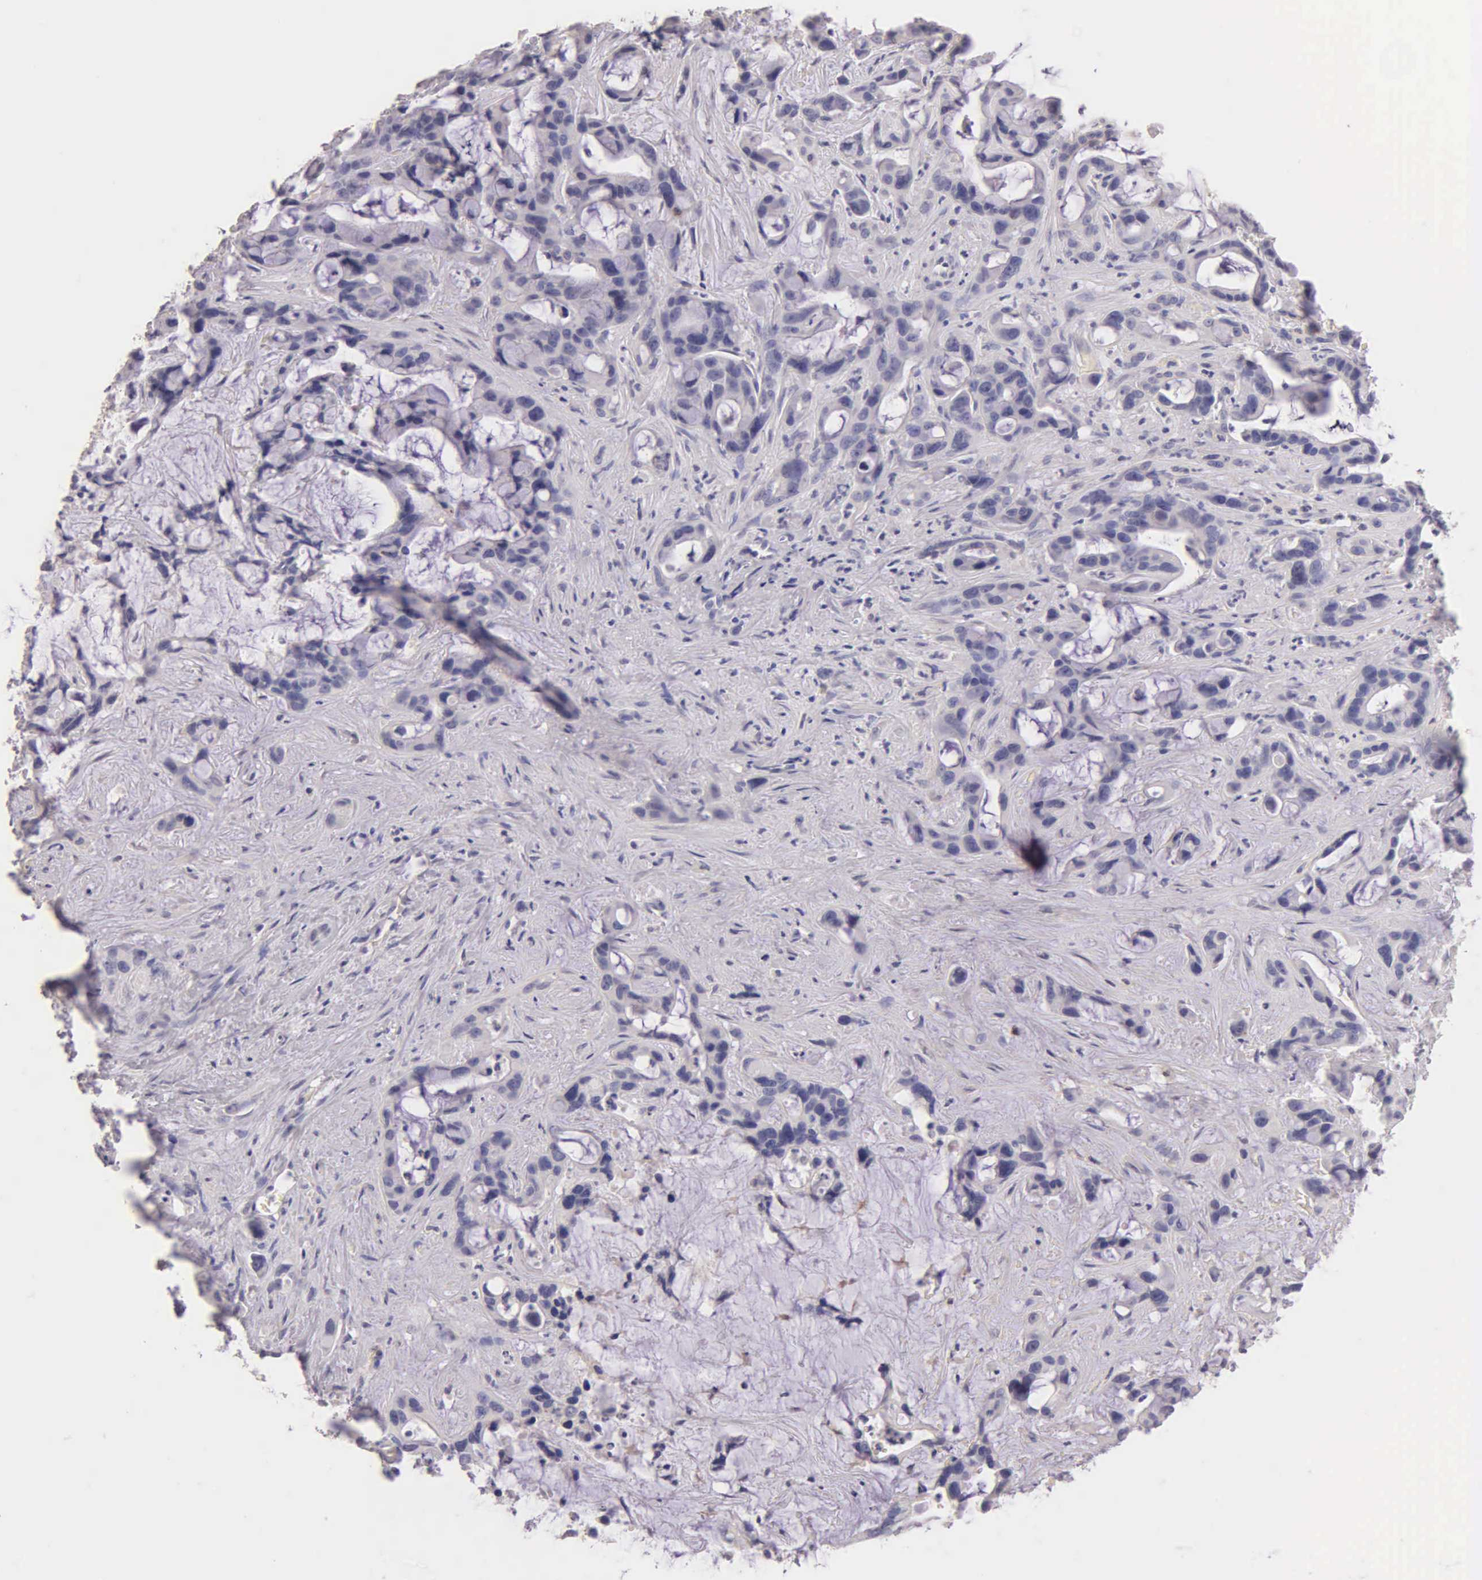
{"staining": {"intensity": "negative", "quantity": "none", "location": "none"}, "tissue": "liver cancer", "cell_type": "Tumor cells", "image_type": "cancer", "snomed": [{"axis": "morphology", "description": "Cholangiocarcinoma"}, {"axis": "topography", "description": "Liver"}], "caption": "This is an immunohistochemistry (IHC) histopathology image of liver cancer (cholangiocarcinoma). There is no expression in tumor cells.", "gene": "ESR1", "patient": {"sex": "female", "age": 65}}